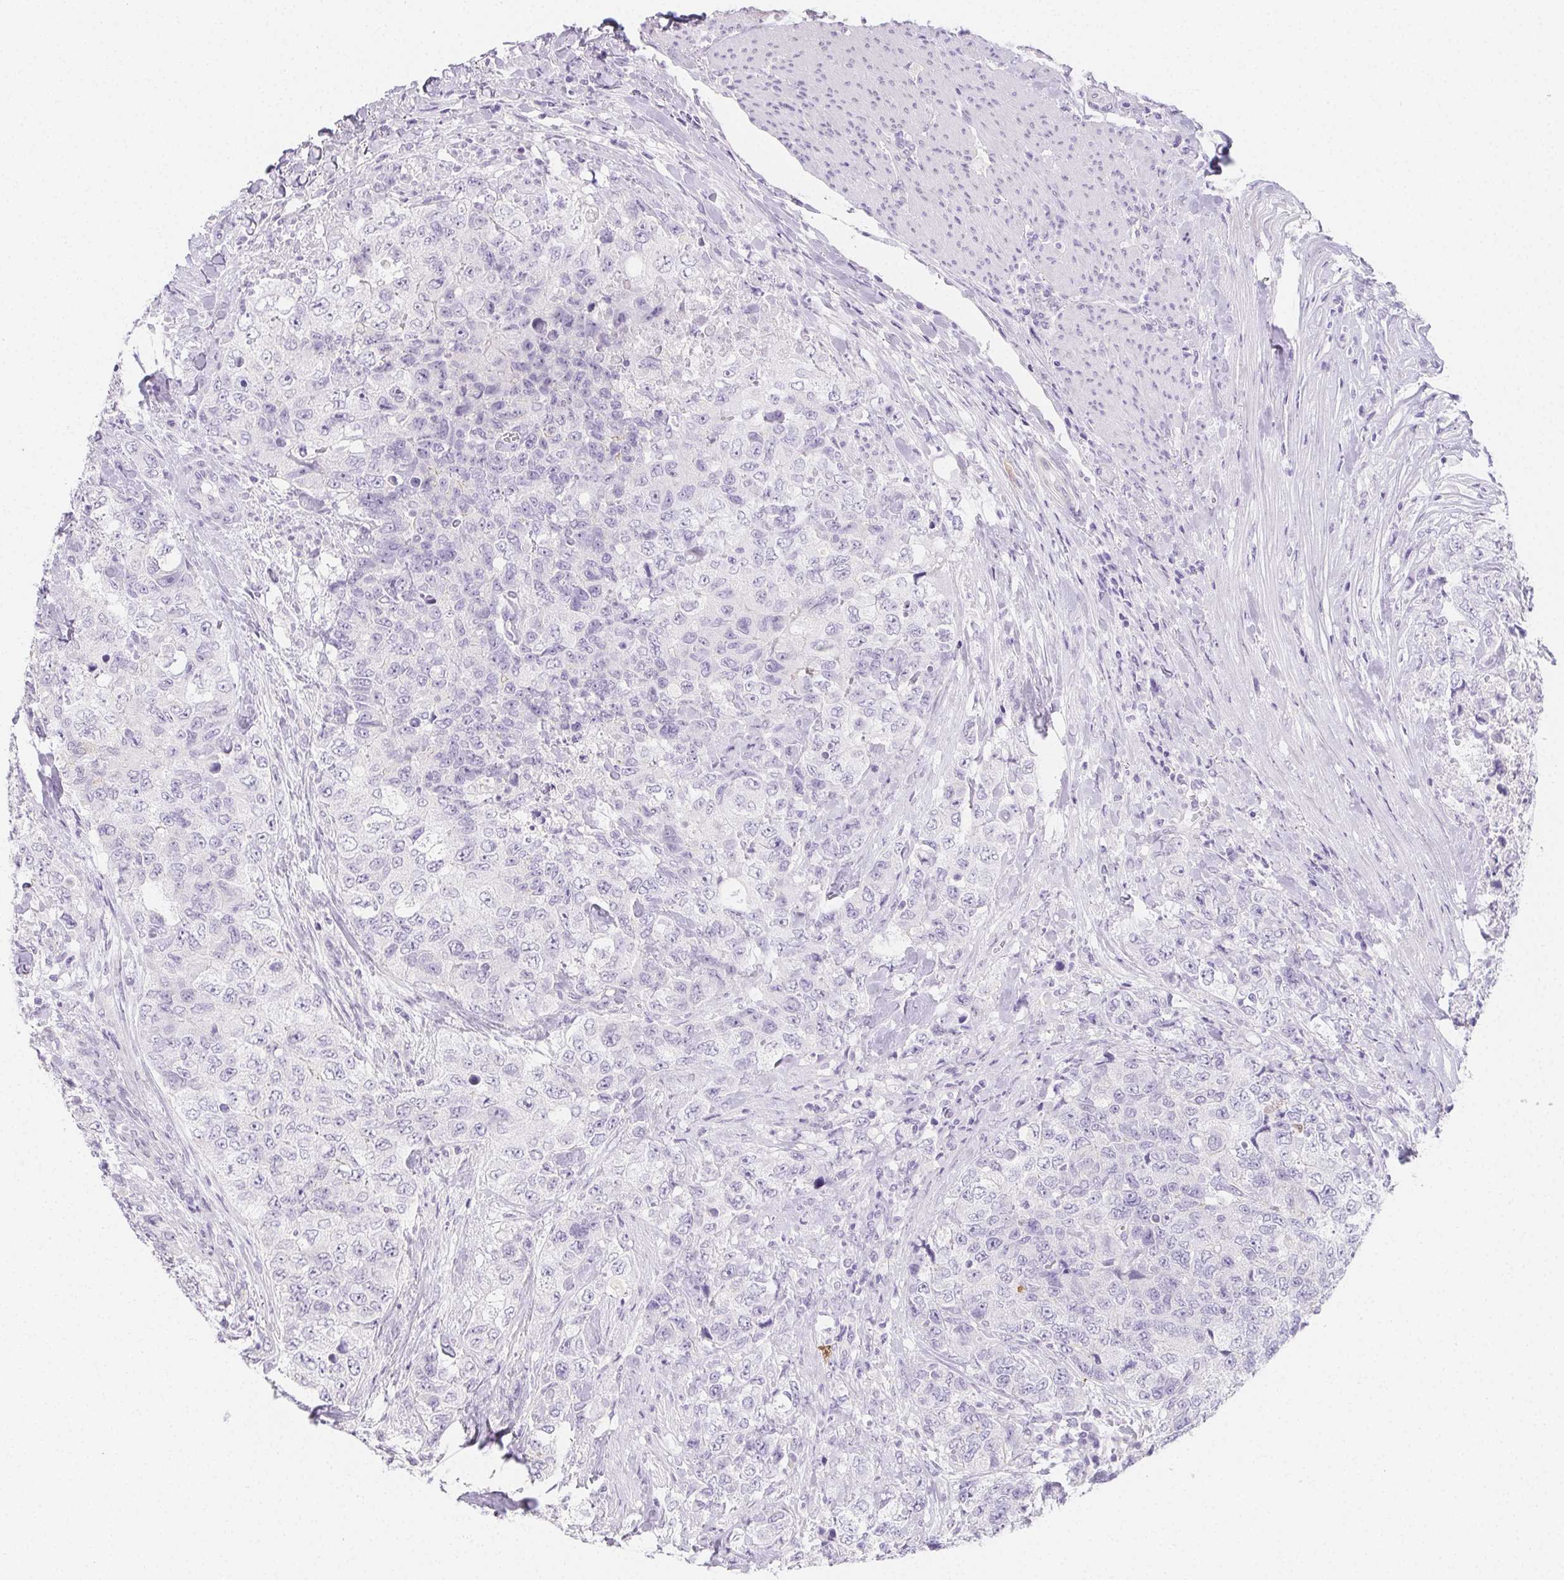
{"staining": {"intensity": "negative", "quantity": "none", "location": "none"}, "tissue": "urothelial cancer", "cell_type": "Tumor cells", "image_type": "cancer", "snomed": [{"axis": "morphology", "description": "Urothelial carcinoma, High grade"}, {"axis": "topography", "description": "Urinary bladder"}], "caption": "An immunohistochemistry (IHC) histopathology image of urothelial carcinoma (high-grade) is shown. There is no staining in tumor cells of urothelial carcinoma (high-grade).", "gene": "ZBBX", "patient": {"sex": "female", "age": 78}}